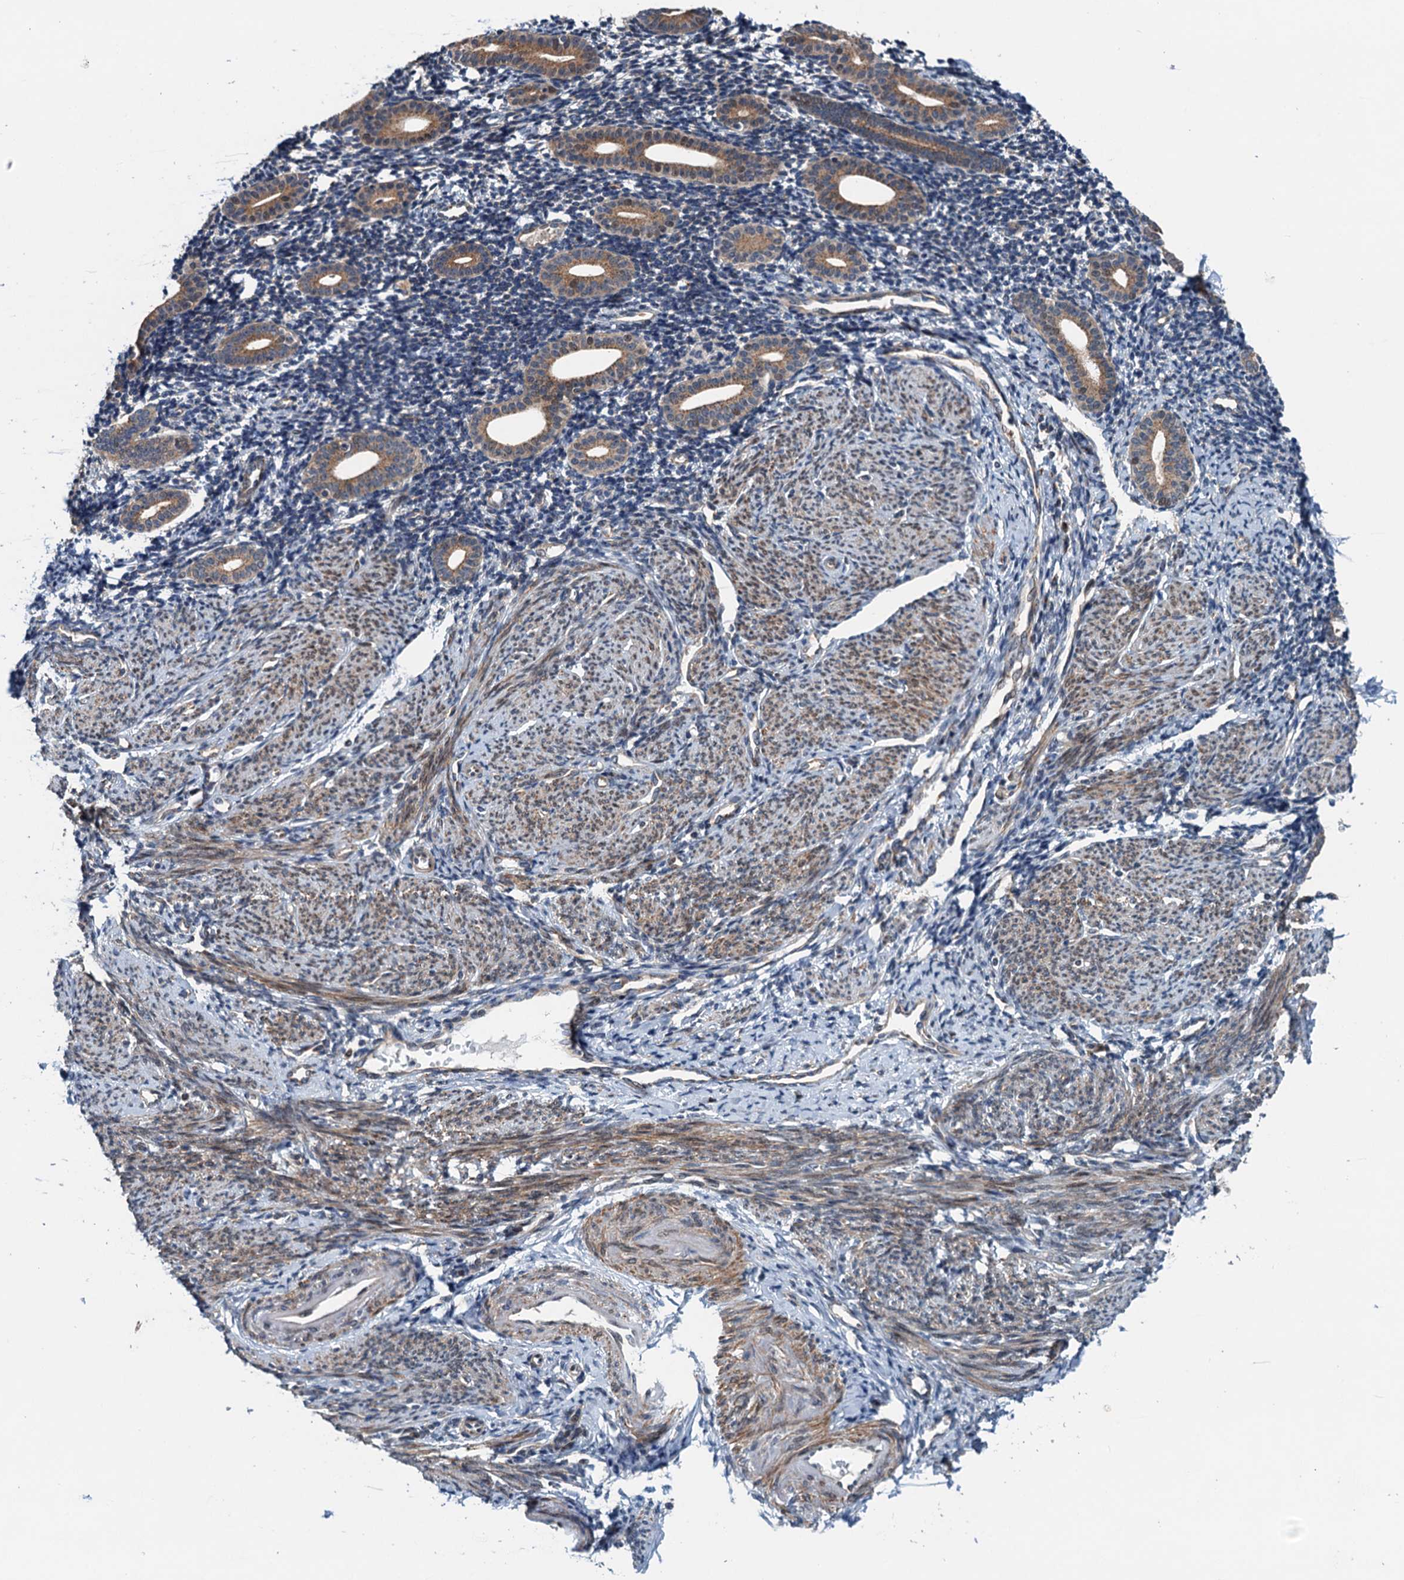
{"staining": {"intensity": "negative", "quantity": "none", "location": "none"}, "tissue": "endometrium", "cell_type": "Cells in endometrial stroma", "image_type": "normal", "snomed": [{"axis": "morphology", "description": "Normal tissue, NOS"}, {"axis": "topography", "description": "Endometrium"}], "caption": "Immunohistochemistry (IHC) histopathology image of unremarkable endometrium stained for a protein (brown), which reveals no positivity in cells in endometrial stroma.", "gene": "DYNC2I2", "patient": {"sex": "female", "age": 56}}